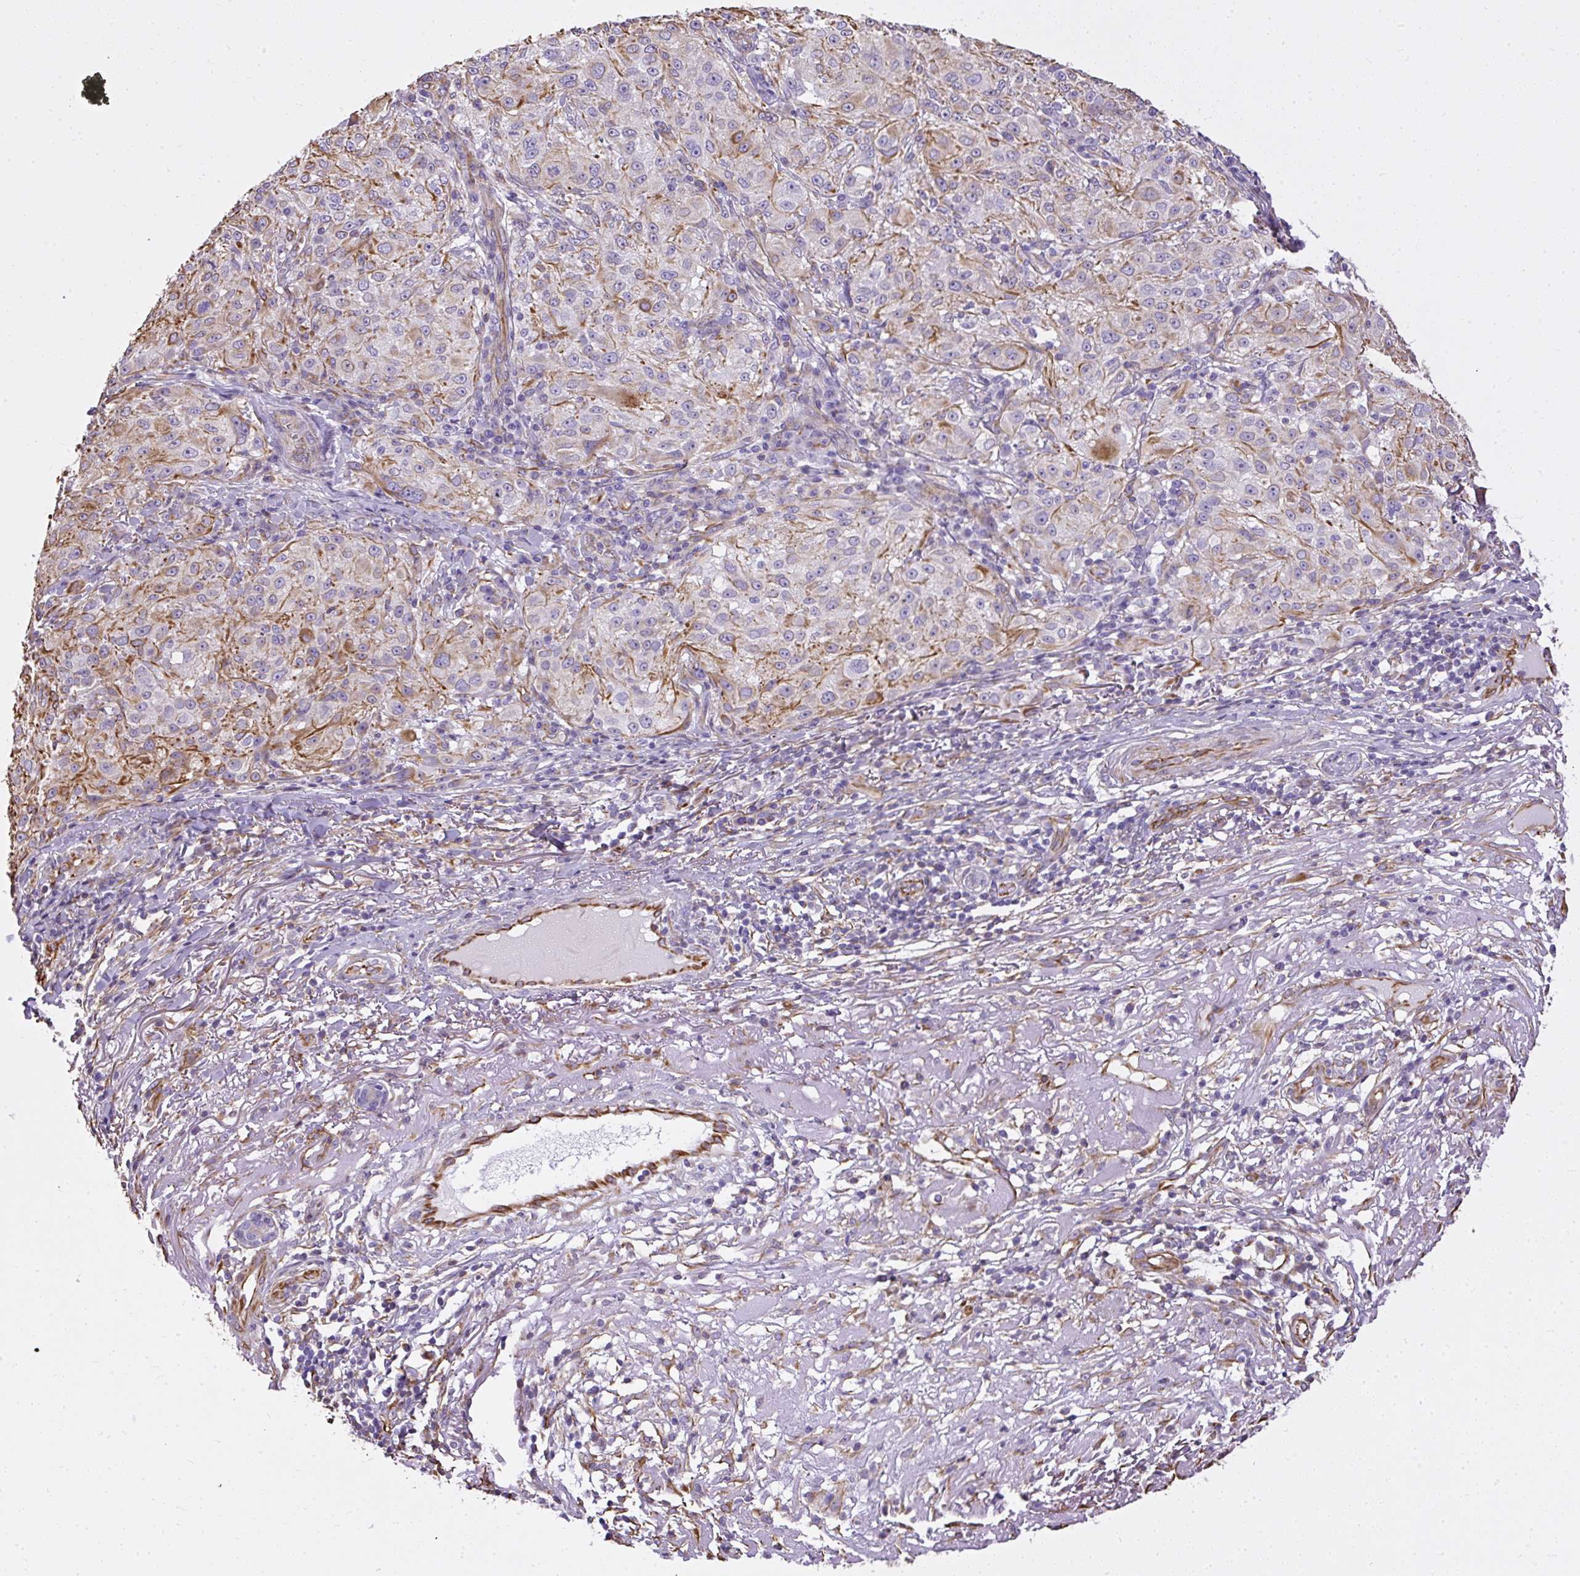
{"staining": {"intensity": "weak", "quantity": "<25%", "location": "cytoplasmic/membranous"}, "tissue": "melanoma", "cell_type": "Tumor cells", "image_type": "cancer", "snomed": [{"axis": "morphology", "description": "Necrosis, NOS"}, {"axis": "morphology", "description": "Malignant melanoma, NOS"}, {"axis": "topography", "description": "Skin"}], "caption": "Immunohistochemistry of human malignant melanoma demonstrates no positivity in tumor cells.", "gene": "PLS1", "patient": {"sex": "female", "age": 87}}